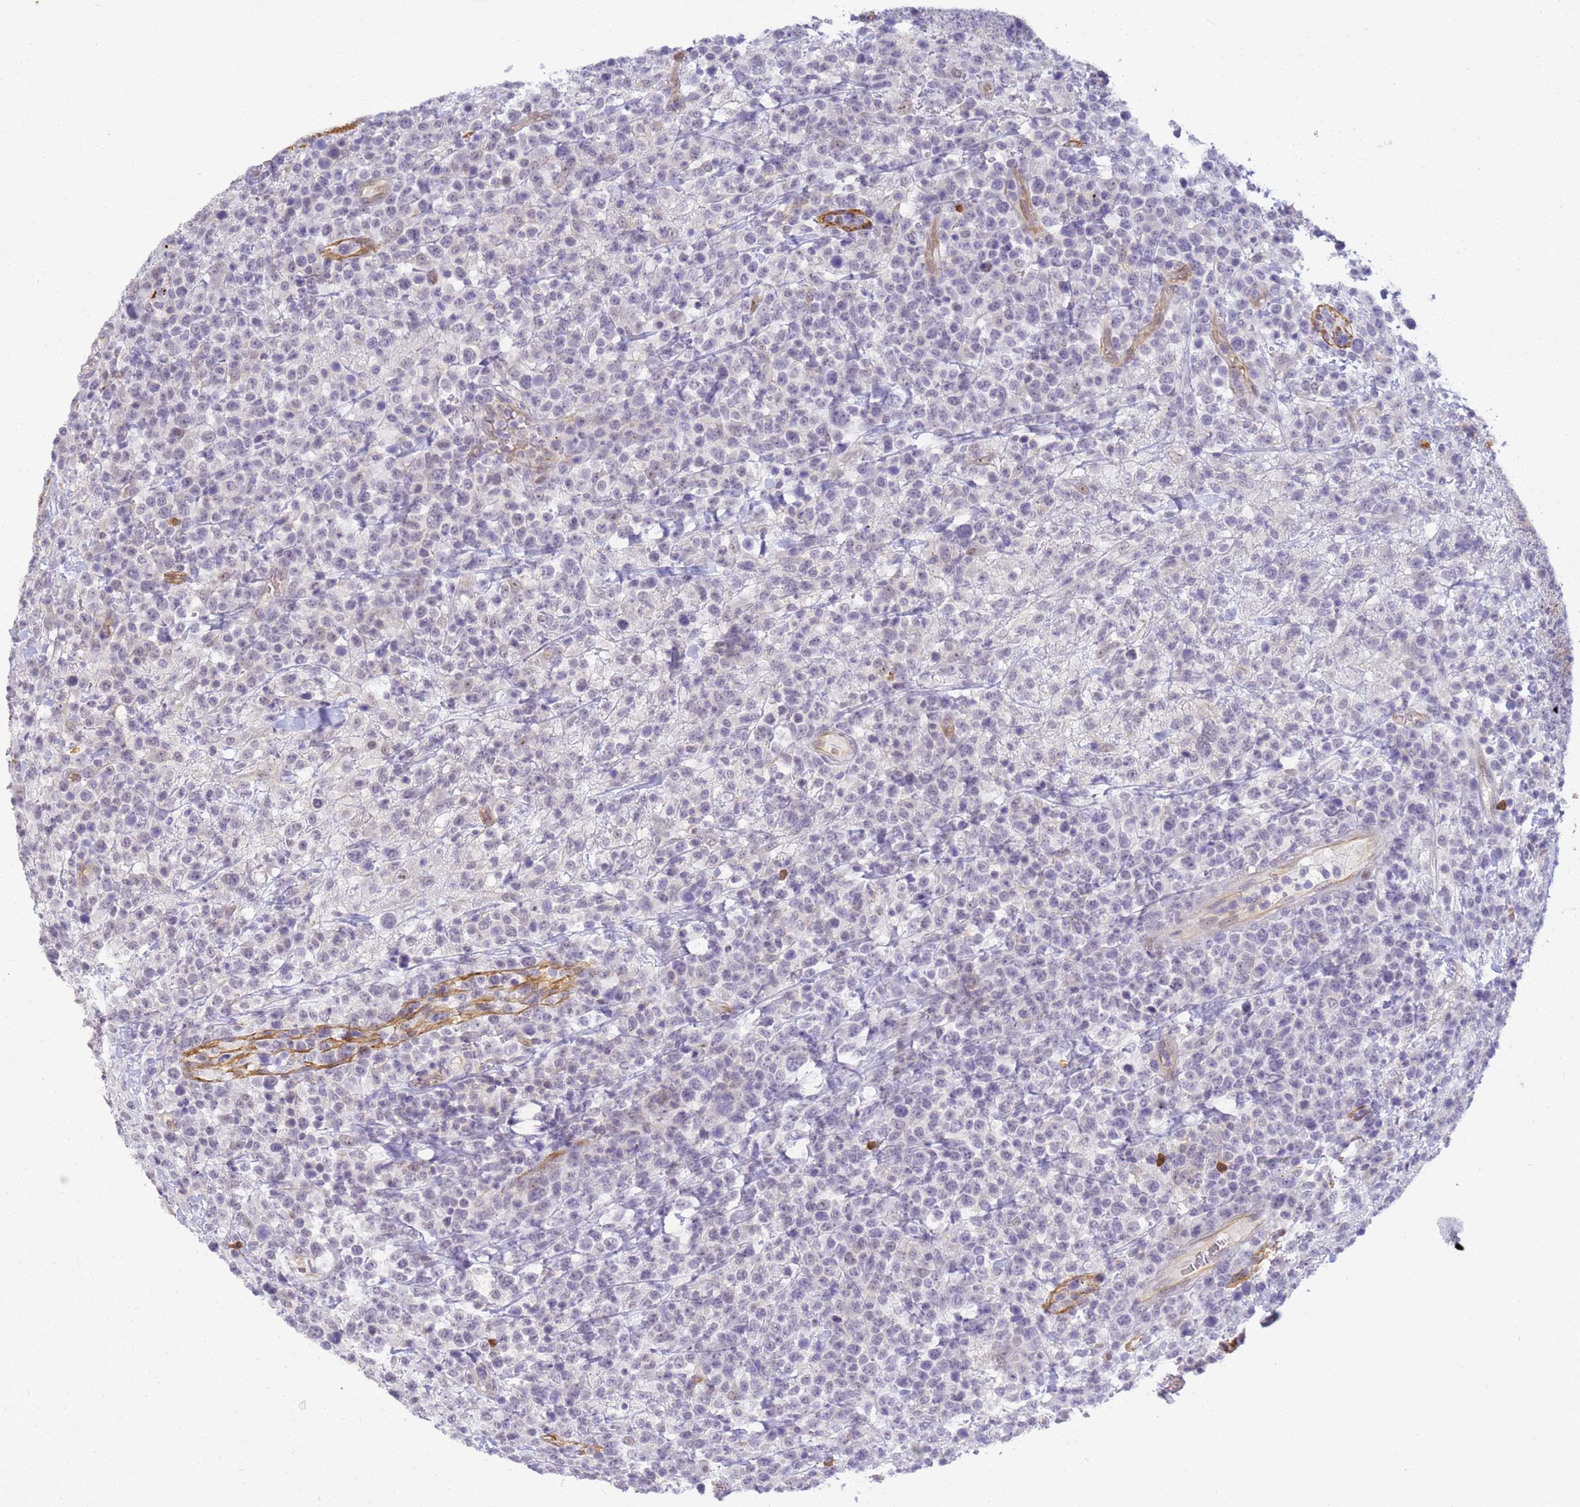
{"staining": {"intensity": "negative", "quantity": "none", "location": "none"}, "tissue": "lymphoma", "cell_type": "Tumor cells", "image_type": "cancer", "snomed": [{"axis": "morphology", "description": "Malignant lymphoma, non-Hodgkin's type, High grade"}, {"axis": "topography", "description": "Colon"}], "caption": "Immunohistochemistry of lymphoma reveals no staining in tumor cells. (DAB immunohistochemistry (IHC) with hematoxylin counter stain).", "gene": "GON4L", "patient": {"sex": "female", "age": 53}}